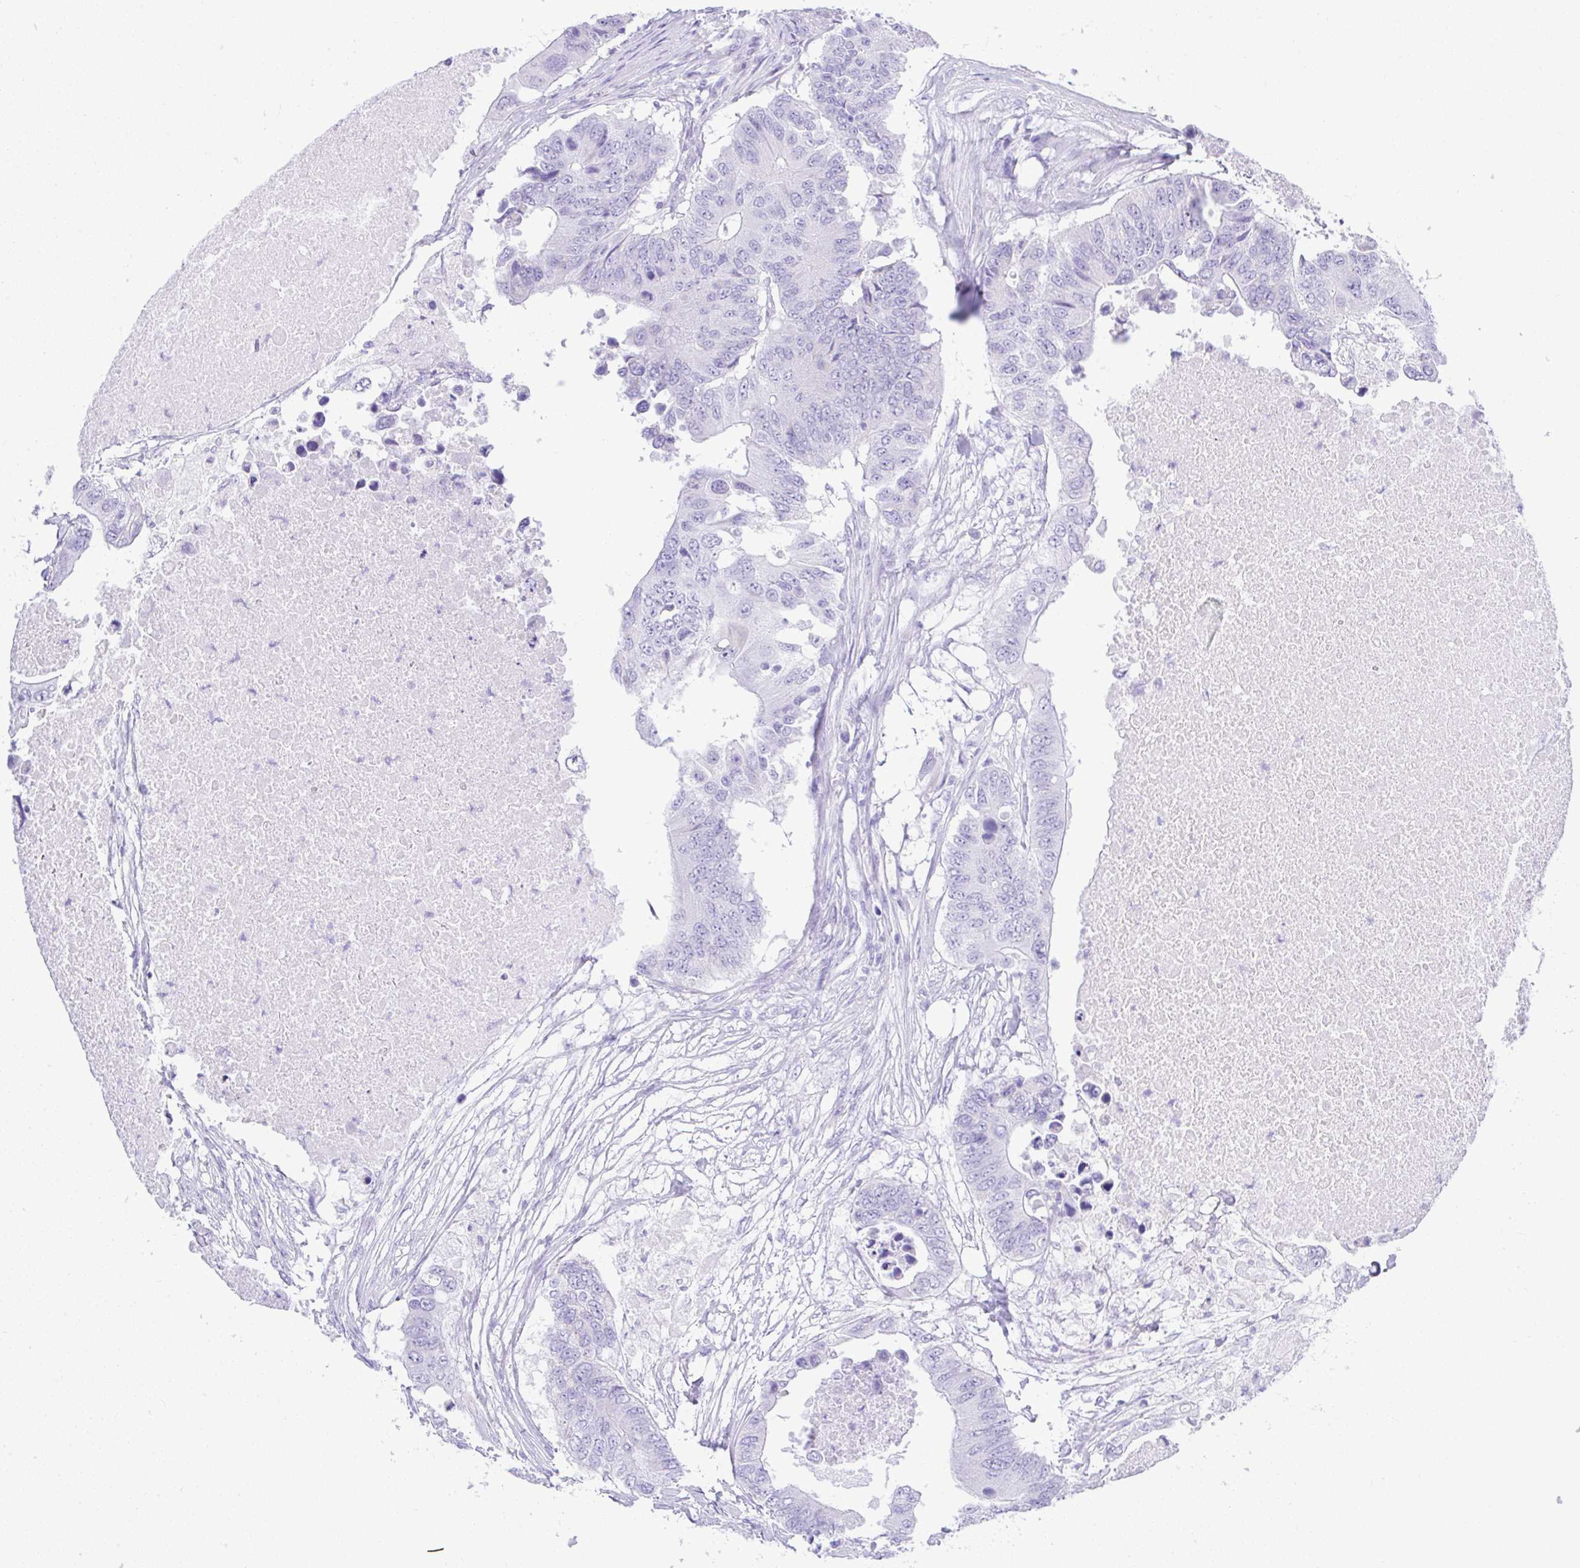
{"staining": {"intensity": "negative", "quantity": "none", "location": "none"}, "tissue": "colorectal cancer", "cell_type": "Tumor cells", "image_type": "cancer", "snomed": [{"axis": "morphology", "description": "Adenocarcinoma, NOS"}, {"axis": "topography", "description": "Colon"}], "caption": "Colorectal cancer was stained to show a protein in brown. There is no significant expression in tumor cells.", "gene": "SEL1L2", "patient": {"sex": "male", "age": 71}}